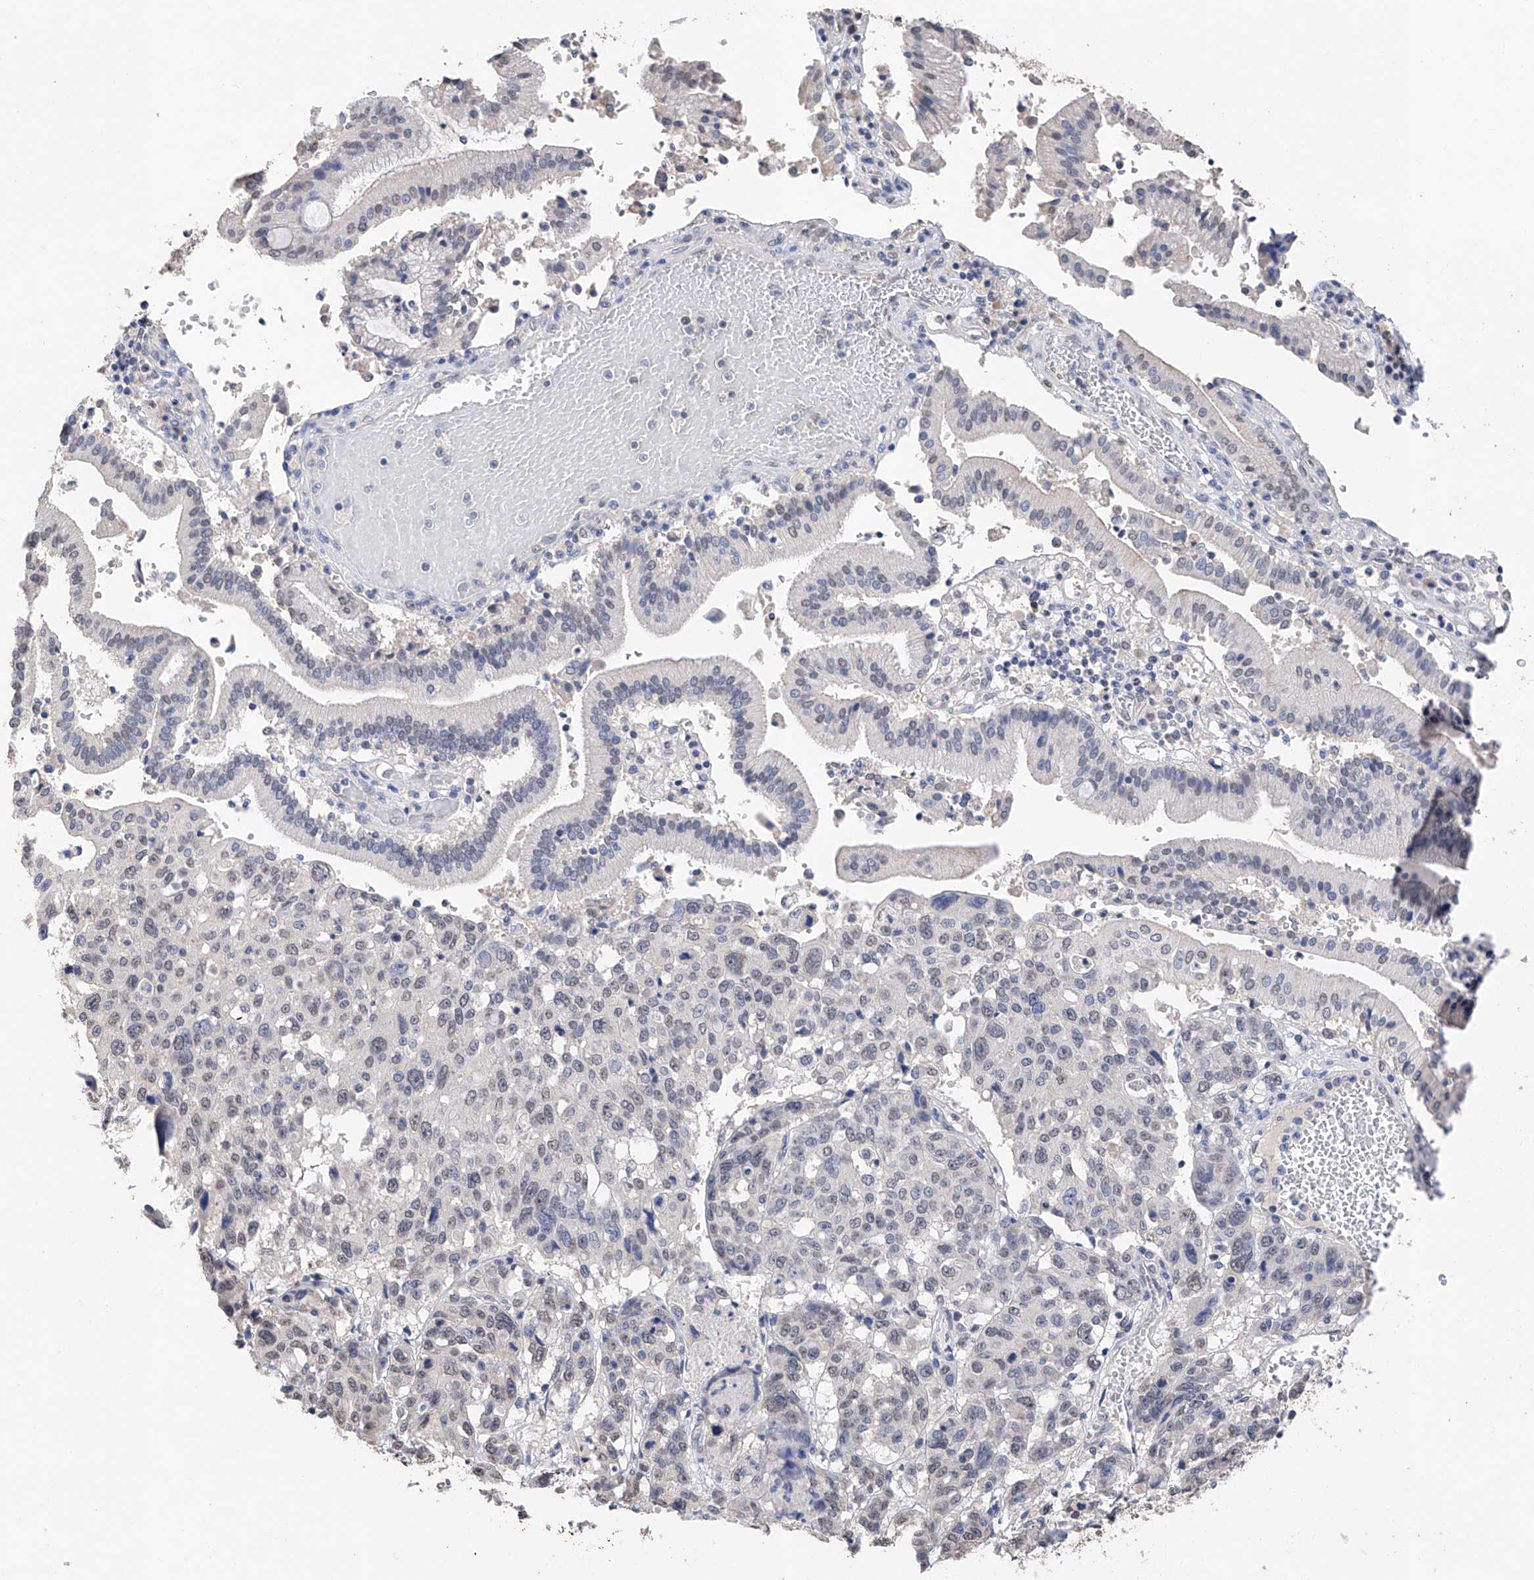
{"staining": {"intensity": "weak", "quantity": "<25%", "location": "nuclear"}, "tissue": "pancreatic cancer", "cell_type": "Tumor cells", "image_type": "cancer", "snomed": [{"axis": "morphology", "description": "Adenocarcinoma, NOS"}, {"axis": "topography", "description": "Pancreas"}], "caption": "Tumor cells are negative for protein expression in human pancreatic cancer (adenocarcinoma). (Stains: DAB (3,3'-diaminobenzidine) IHC with hematoxylin counter stain, Microscopy: brightfield microscopy at high magnification).", "gene": "DMAP1", "patient": {"sex": "male", "age": 46}}